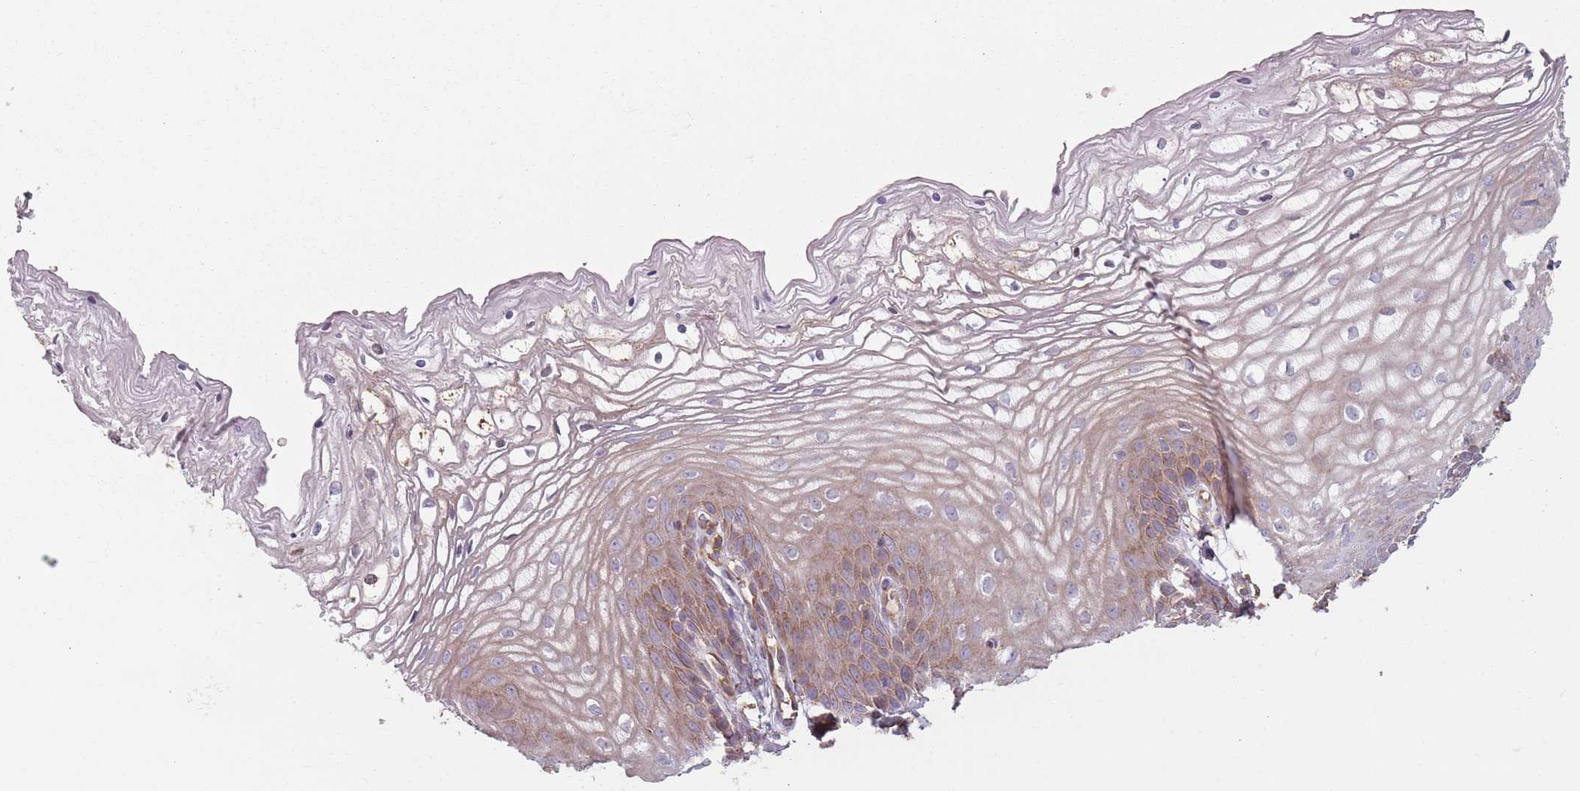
{"staining": {"intensity": "moderate", "quantity": ">75%", "location": "cytoplasmic/membranous"}, "tissue": "vagina", "cell_type": "Squamous epithelial cells", "image_type": "normal", "snomed": [{"axis": "morphology", "description": "Normal tissue, NOS"}, {"axis": "topography", "description": "Vagina"}, {"axis": "topography", "description": "Cervix"}], "caption": "Squamous epithelial cells exhibit medium levels of moderate cytoplasmic/membranous expression in approximately >75% of cells in benign vagina.", "gene": "TPD52L2", "patient": {"sex": "female", "age": 40}}